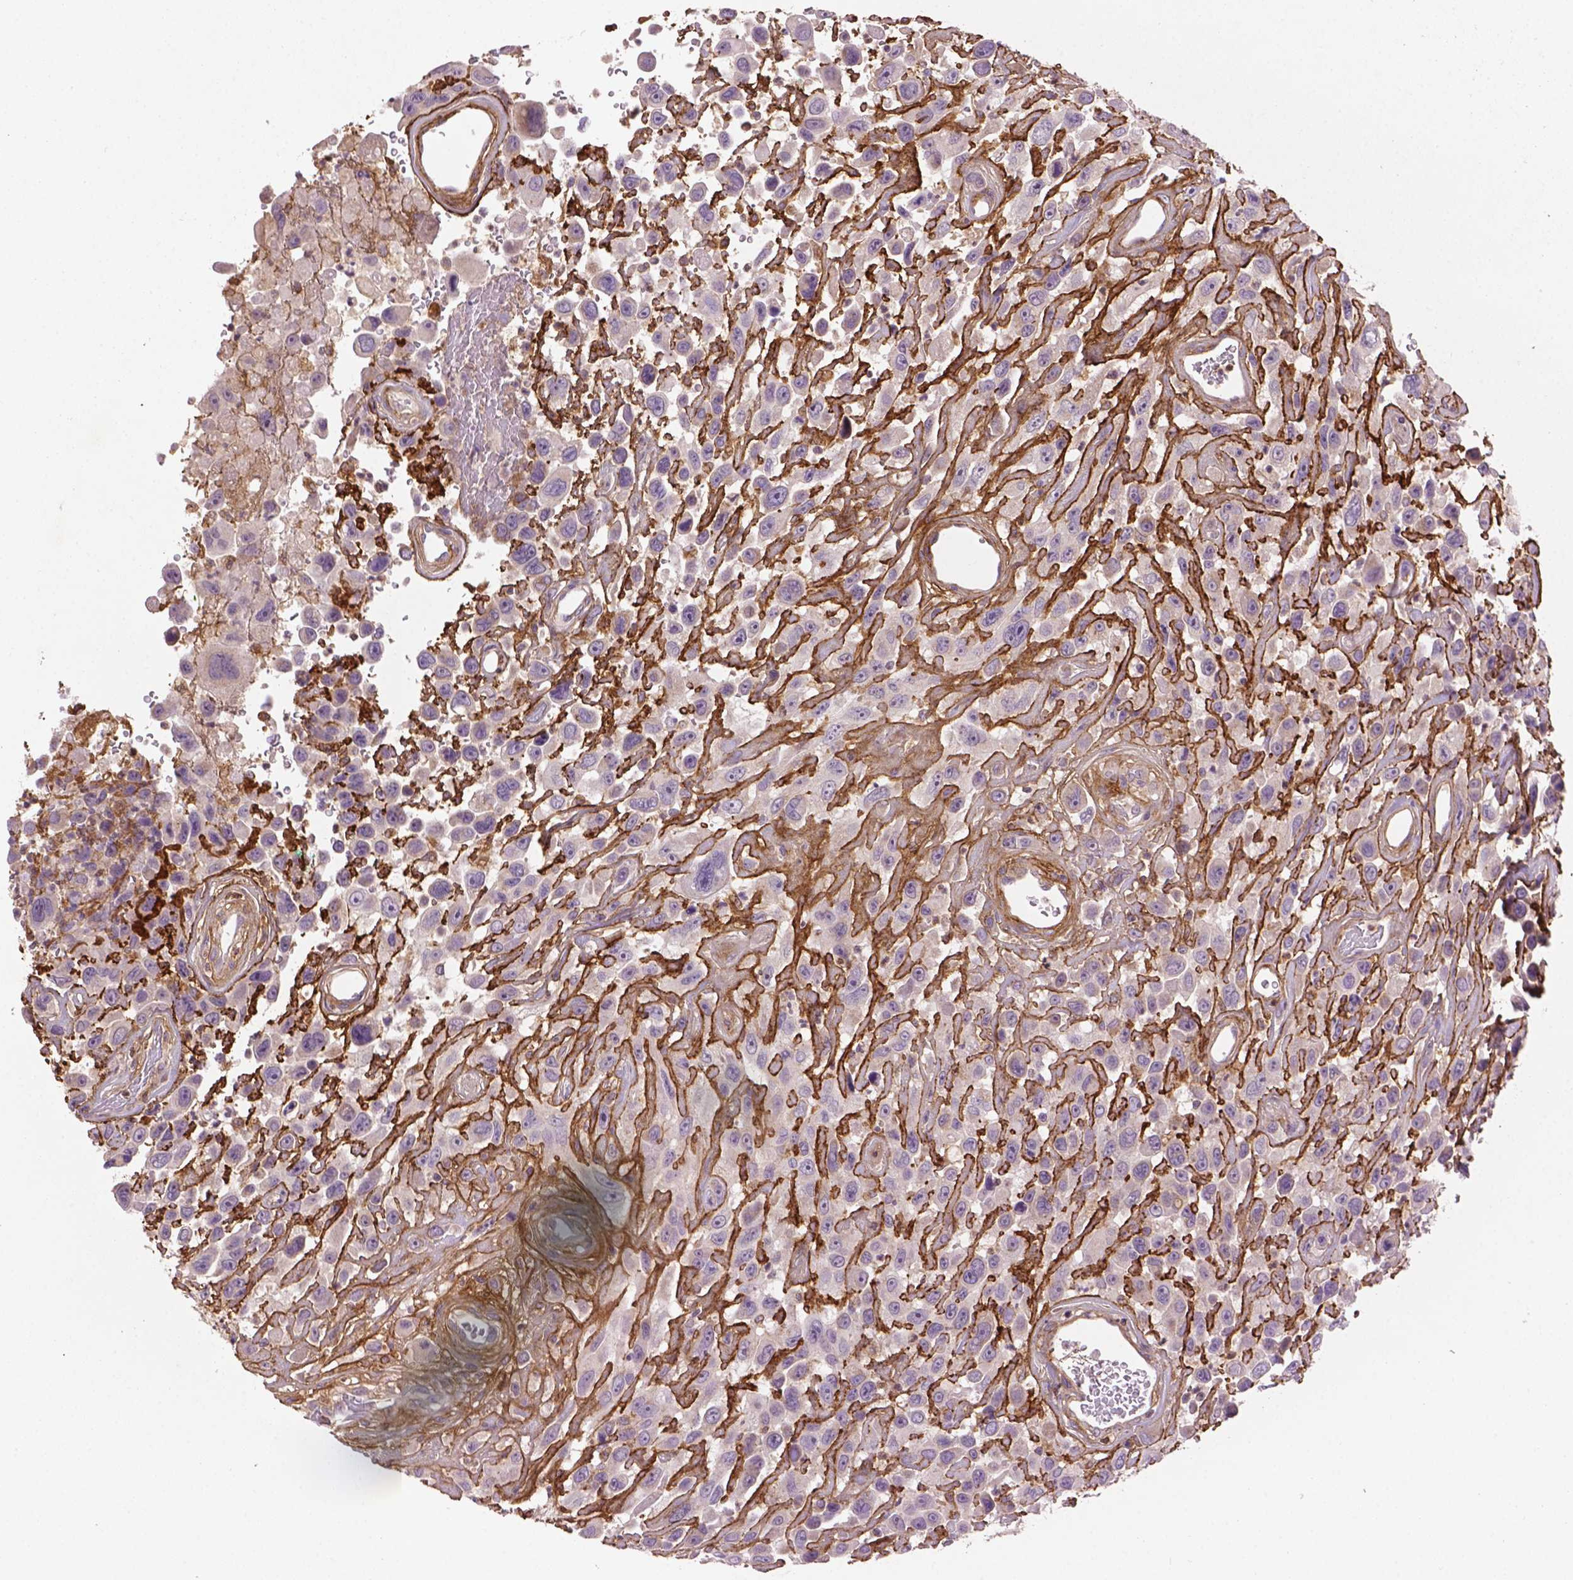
{"staining": {"intensity": "negative", "quantity": "none", "location": "none"}, "tissue": "urothelial cancer", "cell_type": "Tumor cells", "image_type": "cancer", "snomed": [{"axis": "morphology", "description": "Urothelial carcinoma, High grade"}, {"axis": "topography", "description": "Urinary bladder"}], "caption": "Micrograph shows no protein expression in tumor cells of urothelial carcinoma (high-grade) tissue.", "gene": "LRRC3C", "patient": {"sex": "male", "age": 53}}